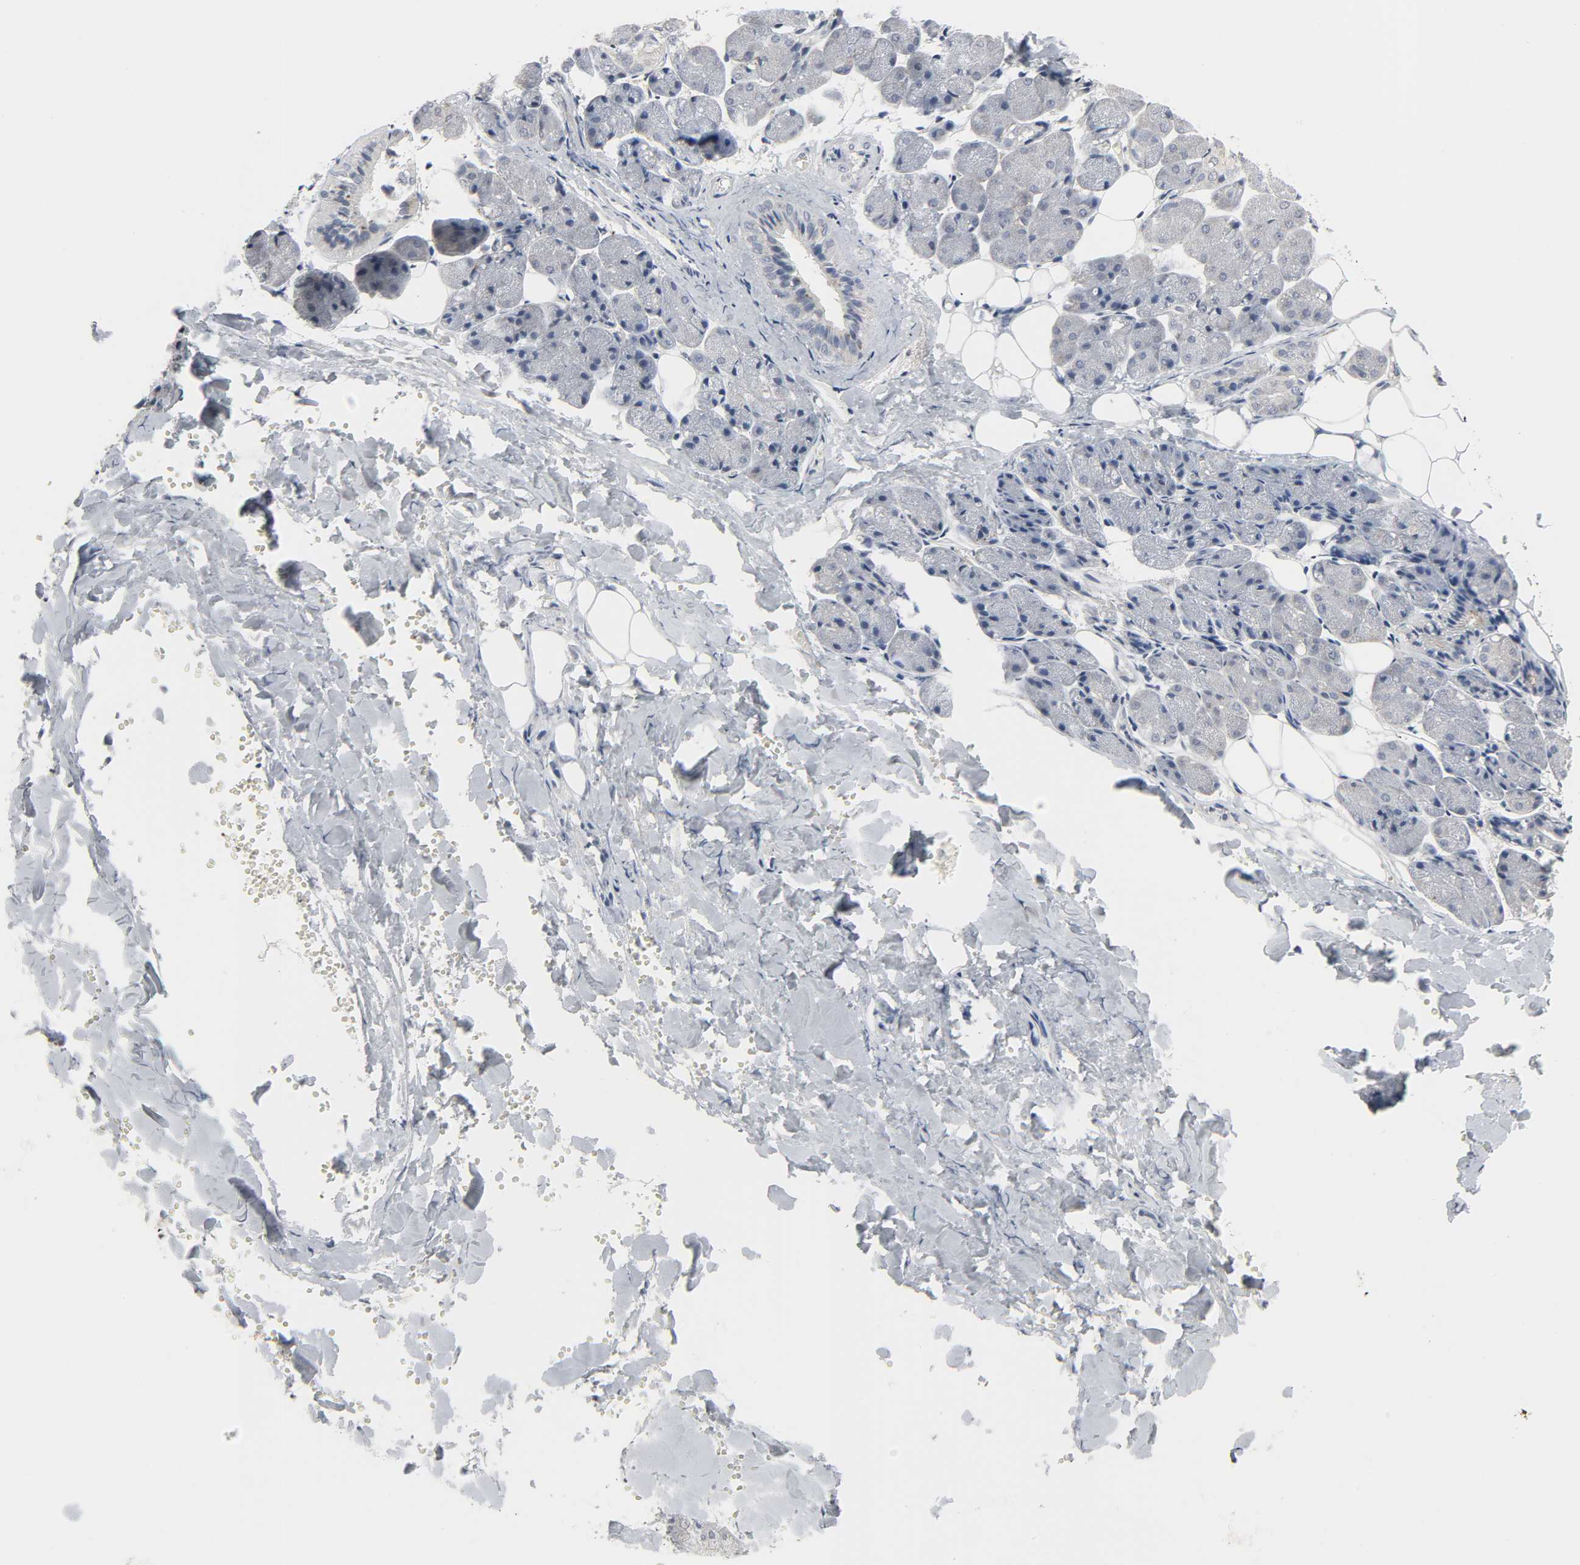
{"staining": {"intensity": "weak", "quantity": "25%-75%", "location": "cytoplasmic/membranous"}, "tissue": "salivary gland", "cell_type": "Glandular cells", "image_type": "normal", "snomed": [{"axis": "morphology", "description": "Normal tissue, NOS"}, {"axis": "morphology", "description": "Adenoma, NOS"}, {"axis": "topography", "description": "Salivary gland"}], "caption": "Human salivary gland stained with a brown dye reveals weak cytoplasmic/membranous positive staining in about 25%-75% of glandular cells.", "gene": "CLIP1", "patient": {"sex": "female", "age": 32}}